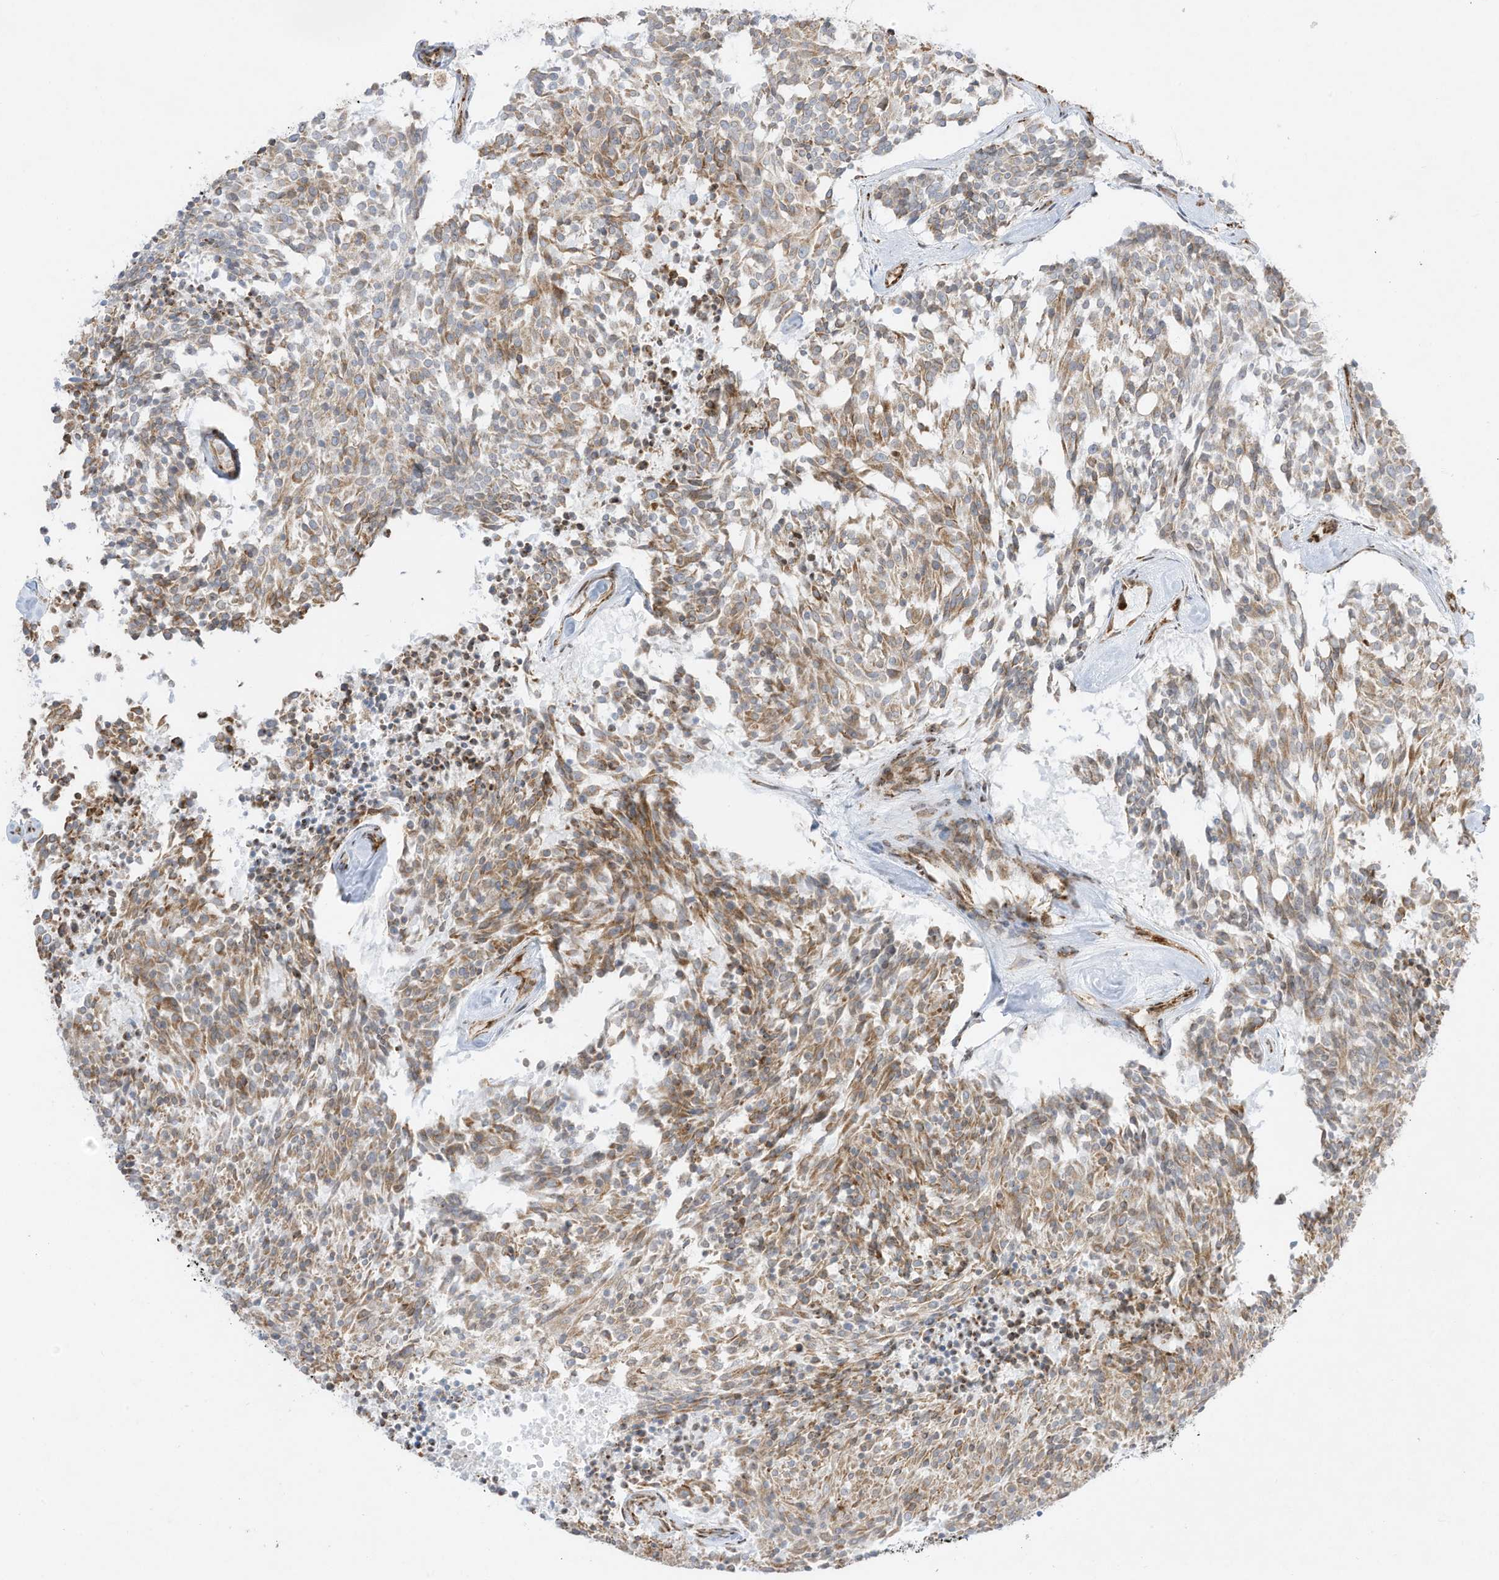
{"staining": {"intensity": "weak", "quantity": "25%-75%", "location": "cytoplasmic/membranous"}, "tissue": "carcinoid", "cell_type": "Tumor cells", "image_type": "cancer", "snomed": [{"axis": "morphology", "description": "Carcinoid, malignant, NOS"}, {"axis": "topography", "description": "Pancreas"}], "caption": "Immunohistochemical staining of carcinoid demonstrates low levels of weak cytoplasmic/membranous protein expression in approximately 25%-75% of tumor cells. (IHC, brightfield microscopy, high magnification).", "gene": "PTK6", "patient": {"sex": "female", "age": 54}}